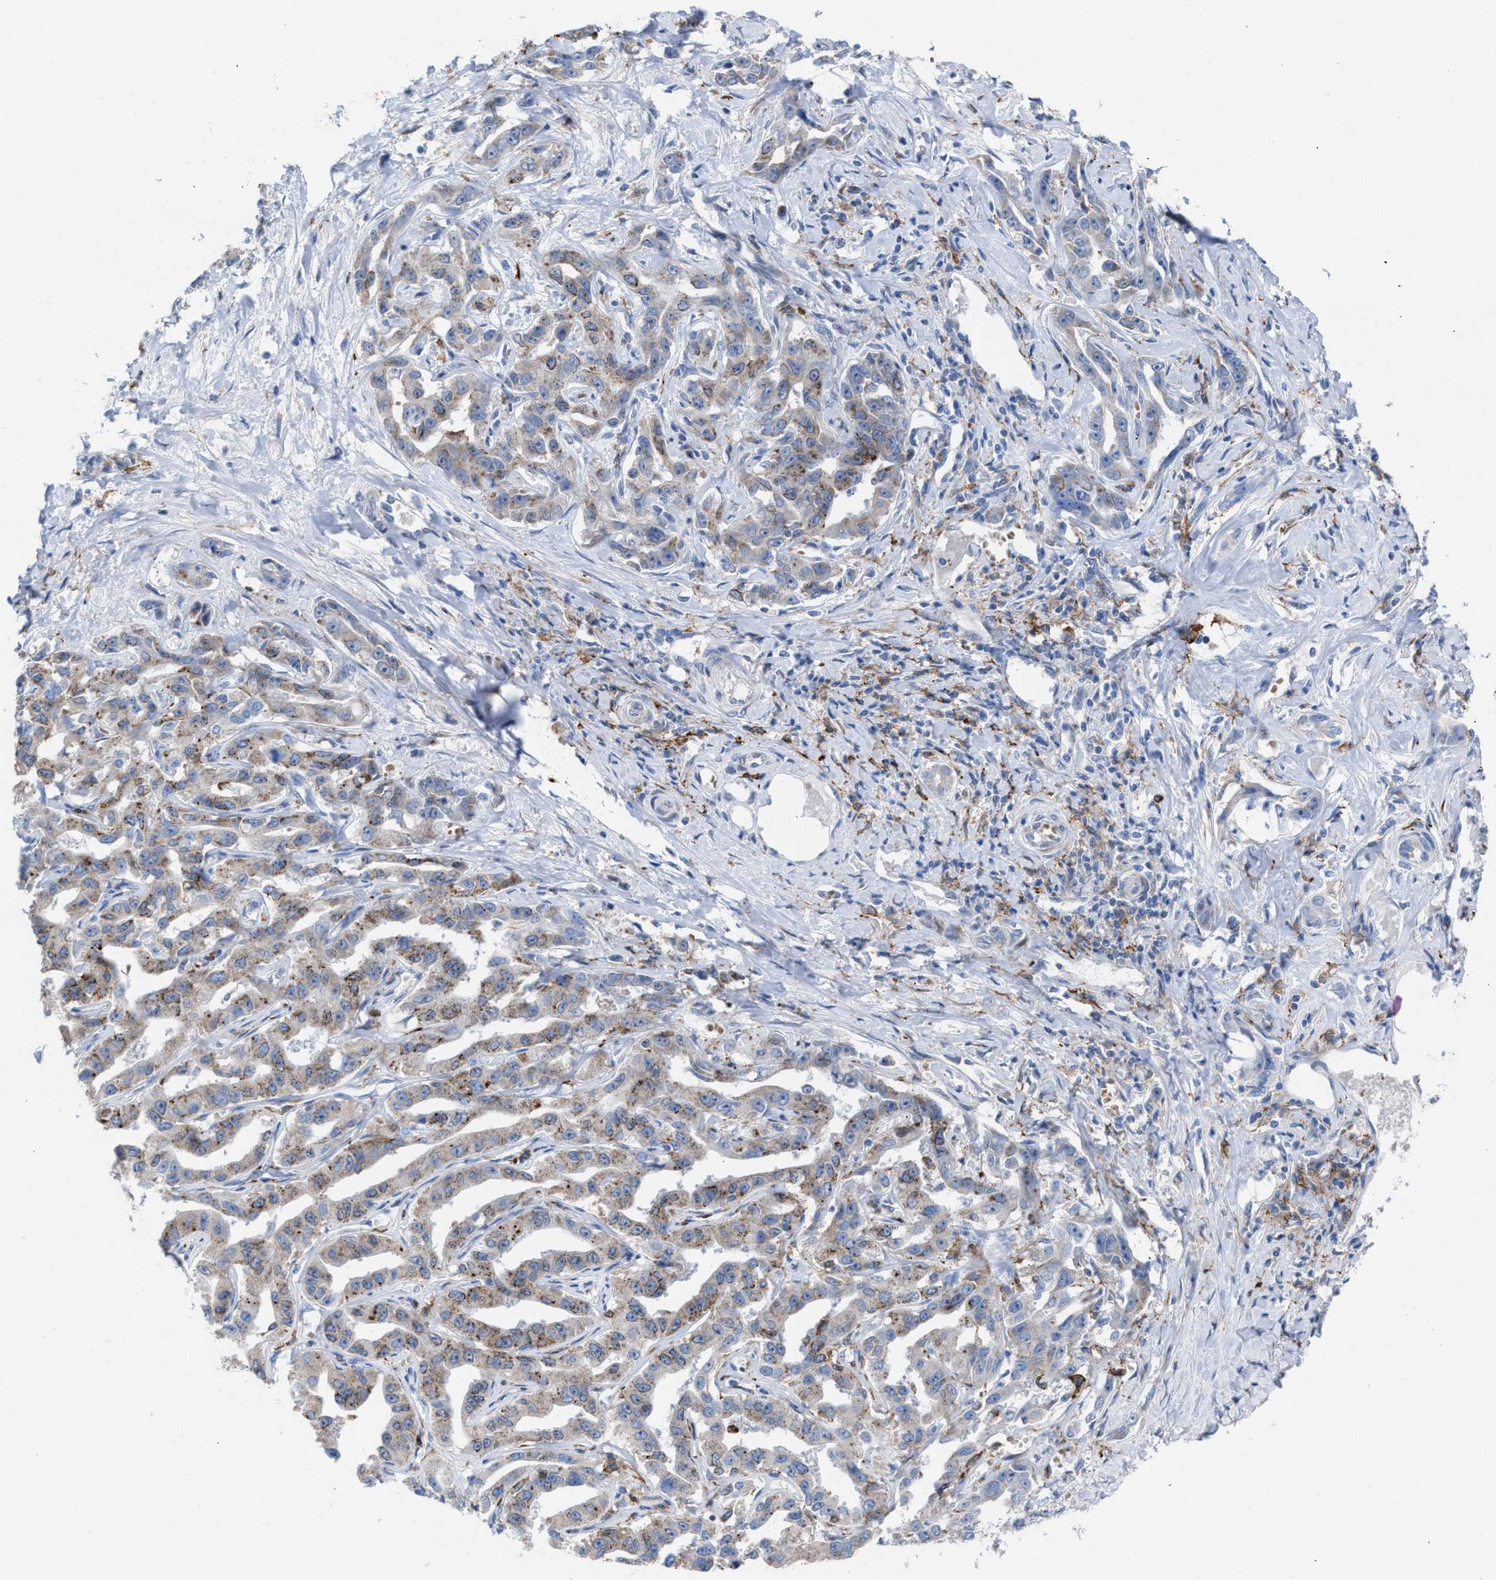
{"staining": {"intensity": "weak", "quantity": "25%-75%", "location": "cytoplasmic/membranous"}, "tissue": "liver cancer", "cell_type": "Tumor cells", "image_type": "cancer", "snomed": [{"axis": "morphology", "description": "Cholangiocarcinoma"}, {"axis": "topography", "description": "Liver"}], "caption": "Immunohistochemistry (IHC) histopathology image of neoplastic tissue: liver cancer (cholangiocarcinoma) stained using immunohistochemistry (IHC) exhibits low levels of weak protein expression localized specifically in the cytoplasmic/membranous of tumor cells, appearing as a cytoplasmic/membranous brown color.", "gene": "SLC47A1", "patient": {"sex": "male", "age": 59}}